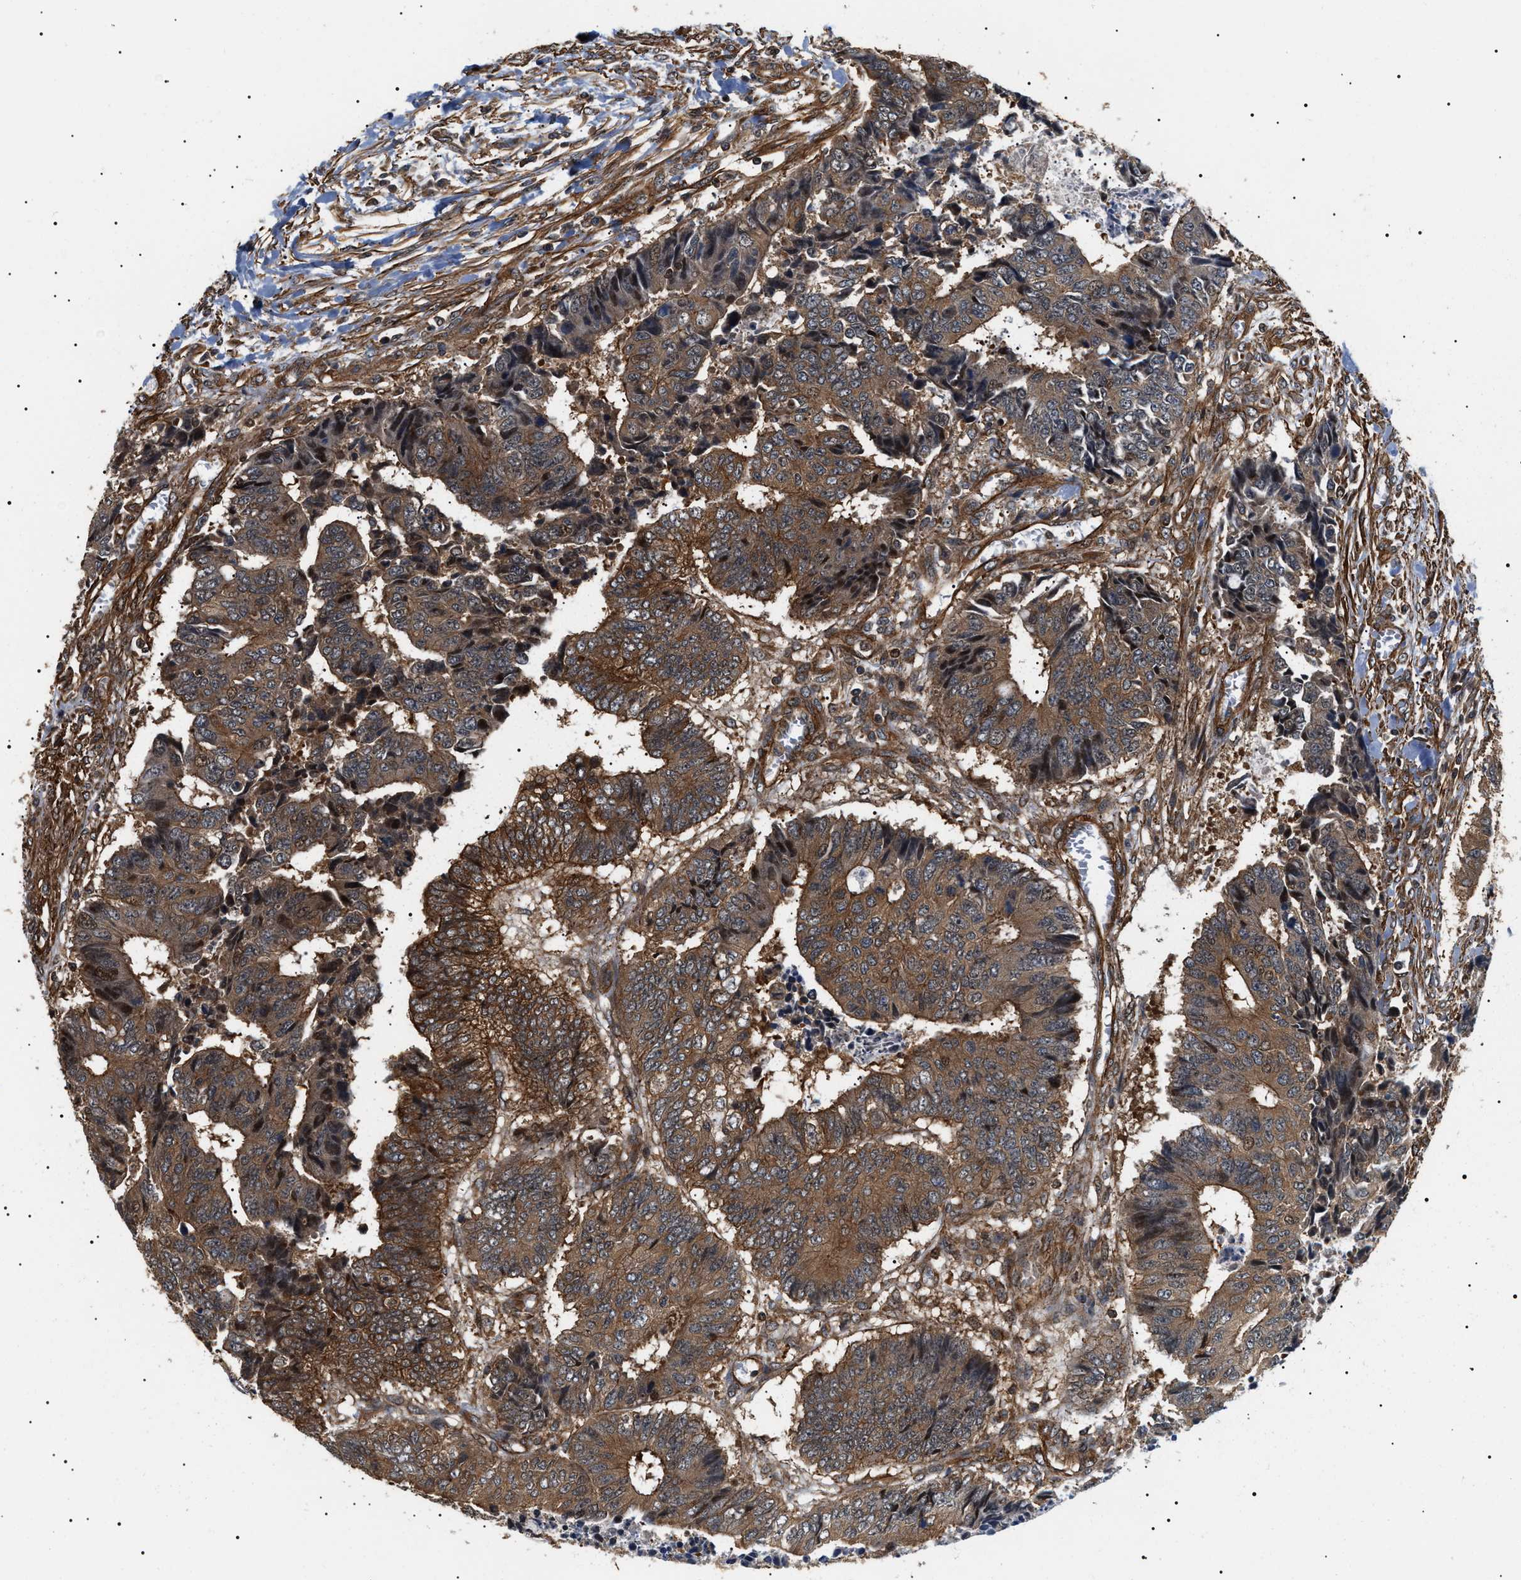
{"staining": {"intensity": "moderate", "quantity": ">75%", "location": "cytoplasmic/membranous"}, "tissue": "colorectal cancer", "cell_type": "Tumor cells", "image_type": "cancer", "snomed": [{"axis": "morphology", "description": "Adenocarcinoma, NOS"}, {"axis": "topography", "description": "Rectum"}], "caption": "Moderate cytoplasmic/membranous expression for a protein is present in approximately >75% of tumor cells of colorectal cancer using IHC.", "gene": "SH3GLB2", "patient": {"sex": "male", "age": 84}}